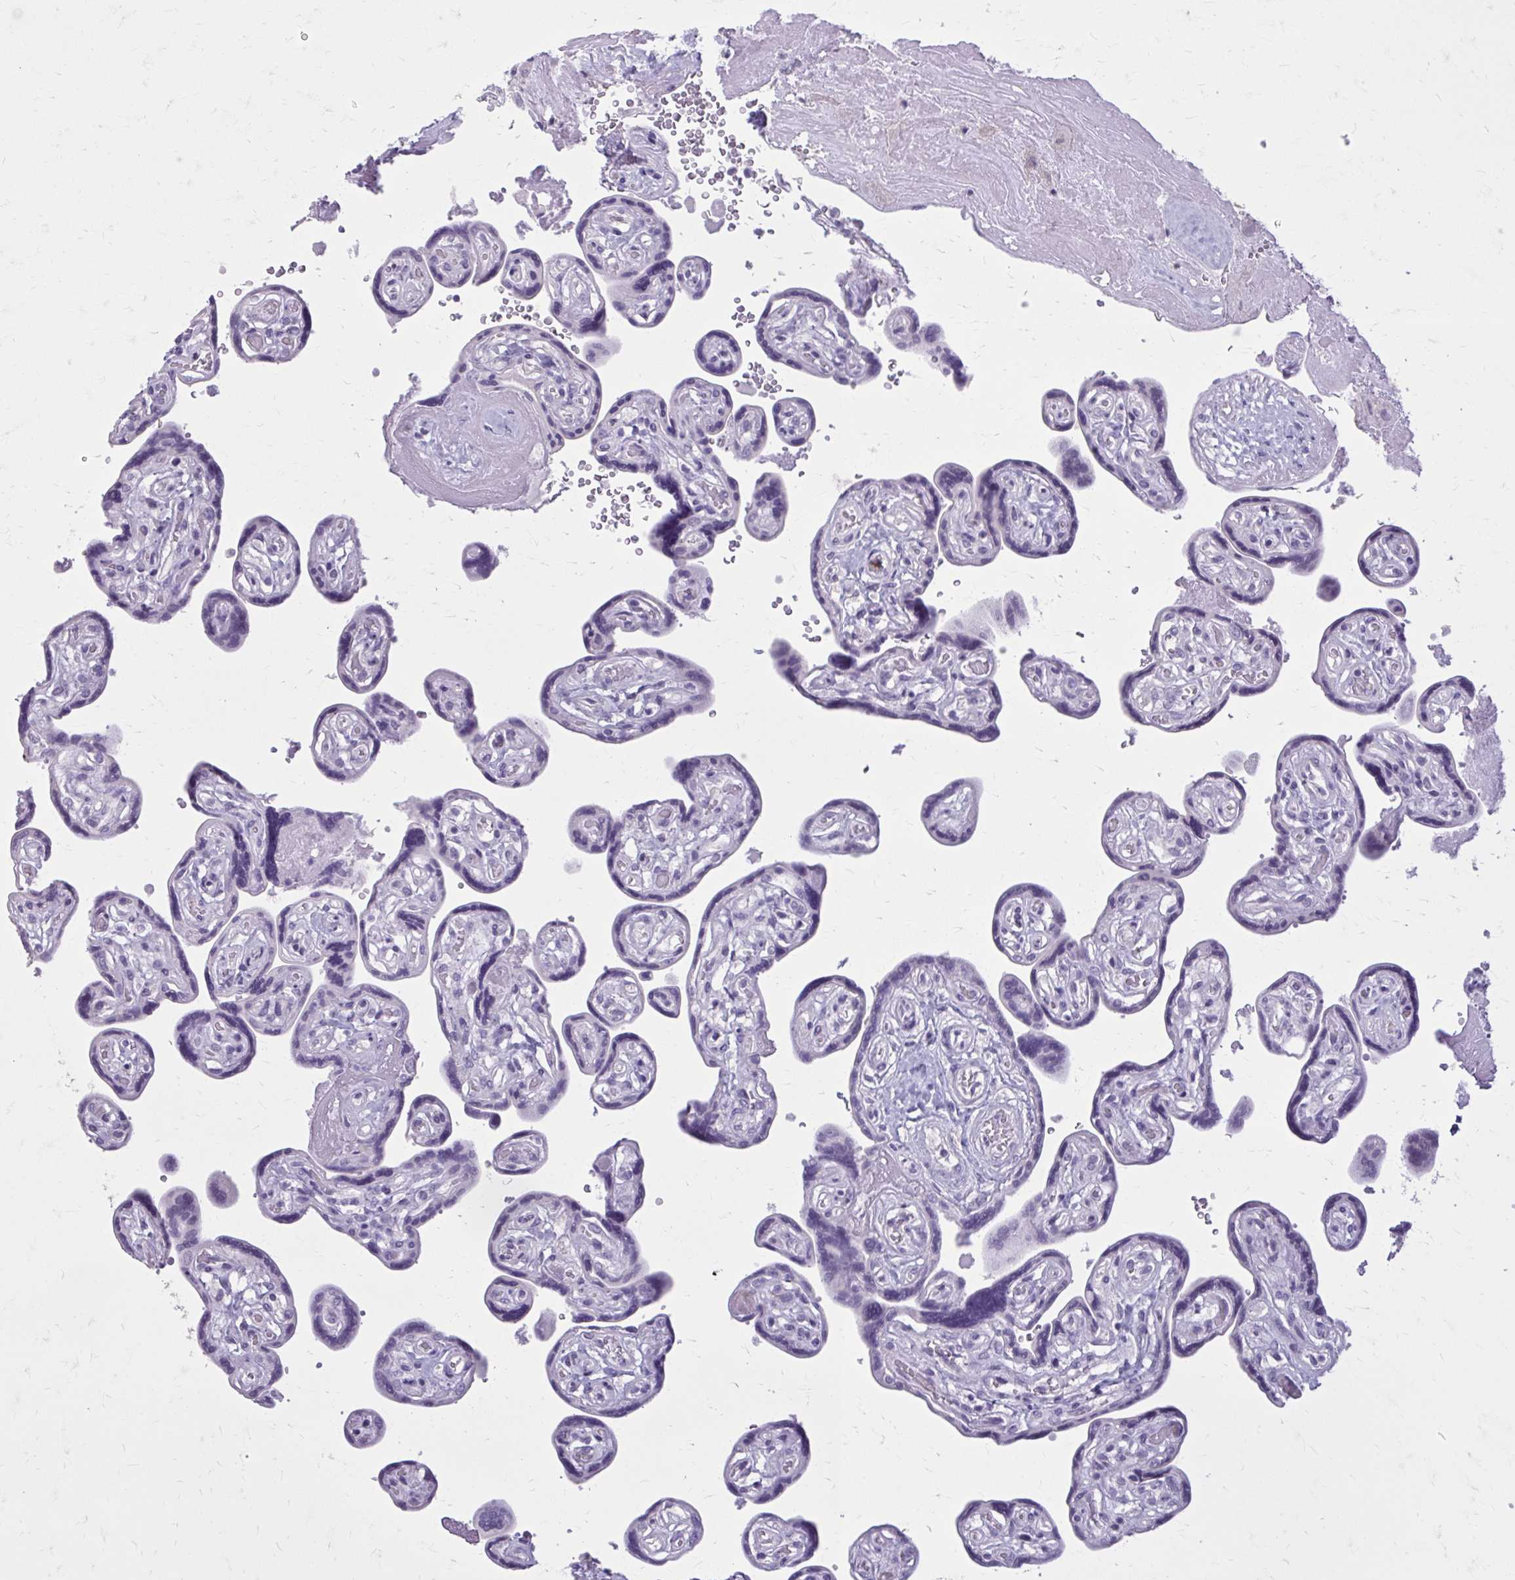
{"staining": {"intensity": "negative", "quantity": "none", "location": "none"}, "tissue": "placenta", "cell_type": "Trophoblastic cells", "image_type": "normal", "snomed": [{"axis": "morphology", "description": "Normal tissue, NOS"}, {"axis": "topography", "description": "Placenta"}], "caption": "Immunohistochemical staining of normal placenta exhibits no significant expression in trophoblastic cells. (DAB (3,3'-diaminobenzidine) IHC visualized using brightfield microscopy, high magnification).", "gene": "OR4B1", "patient": {"sex": "female", "age": 32}}